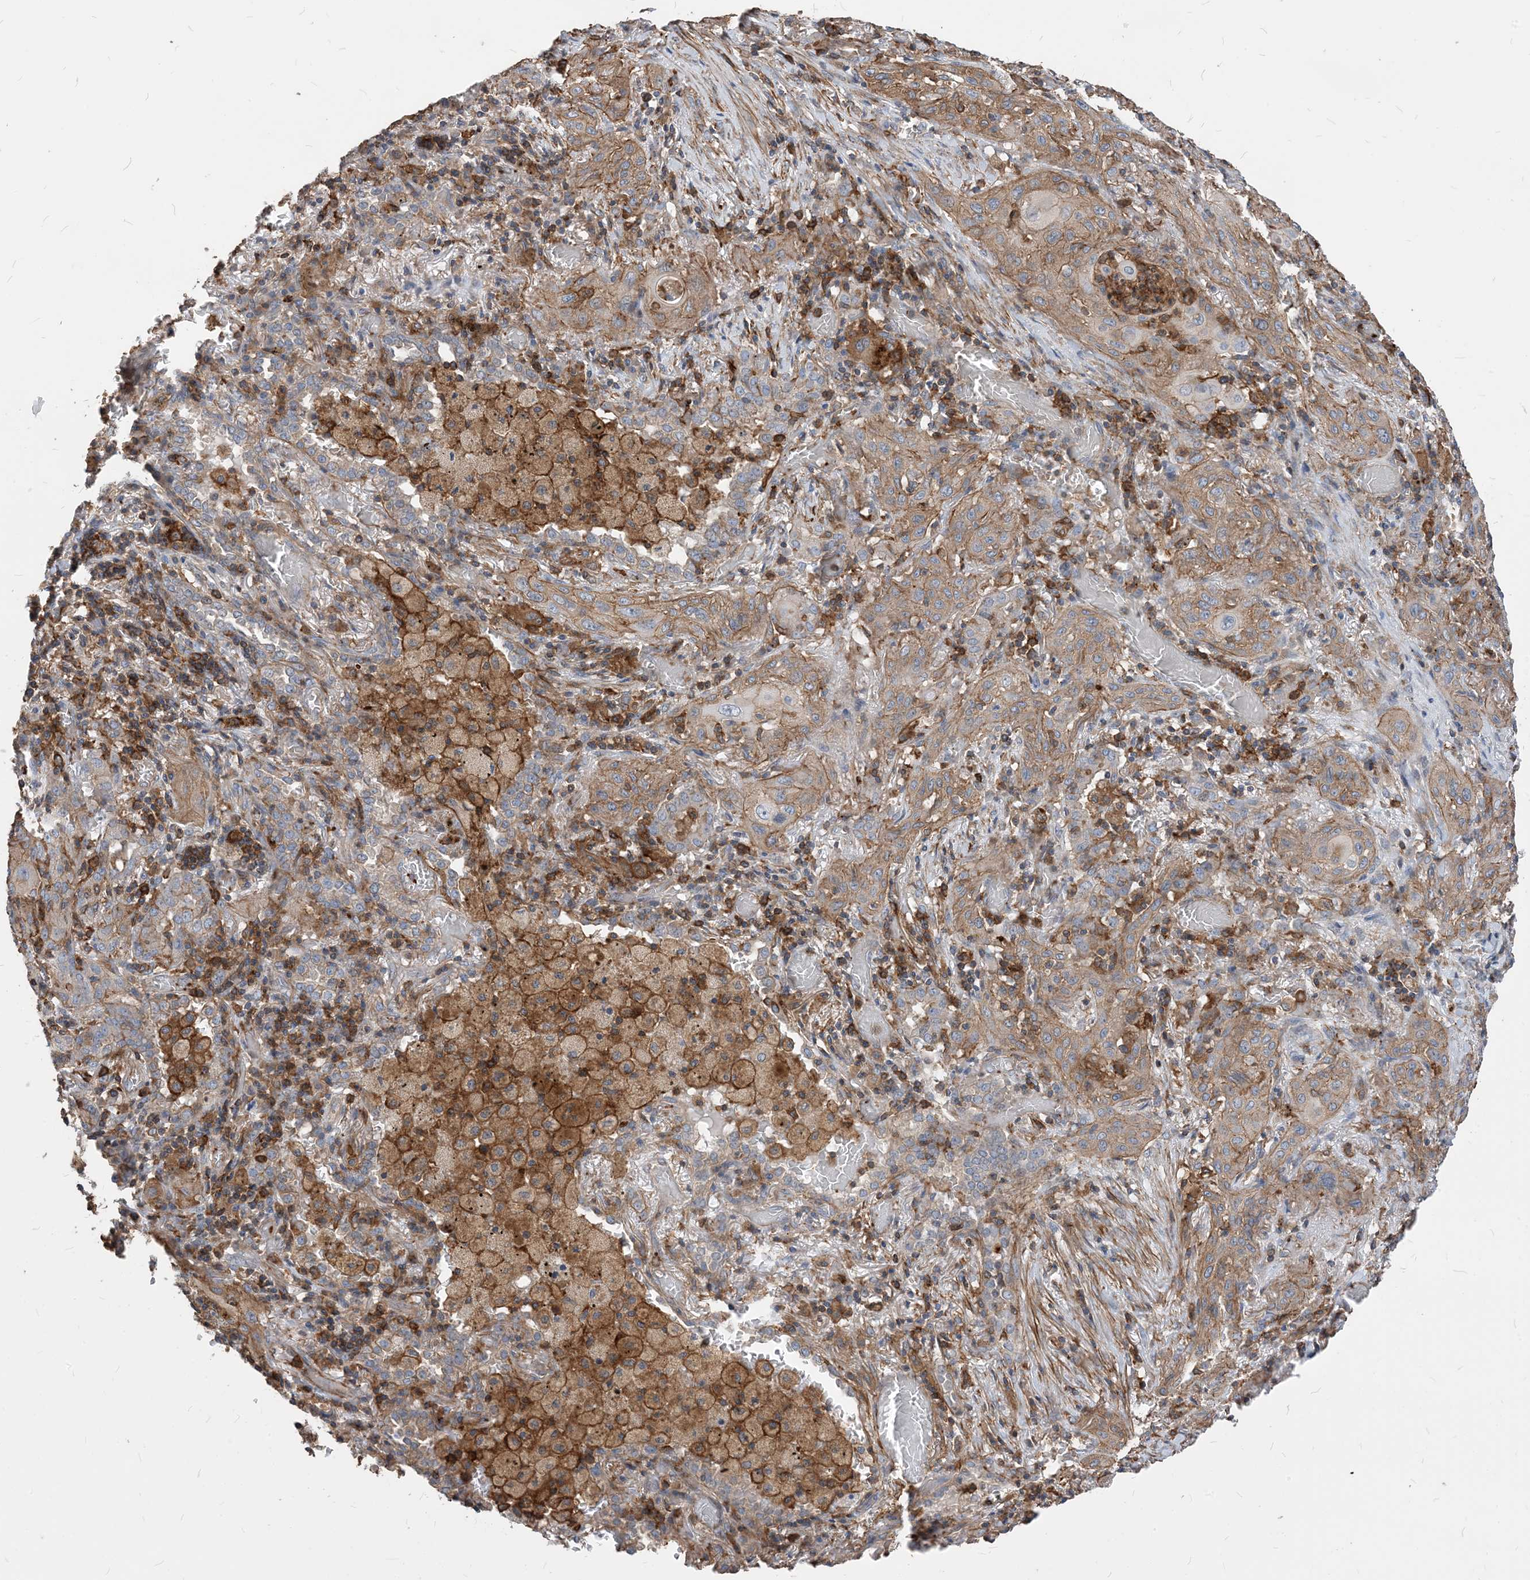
{"staining": {"intensity": "moderate", "quantity": ">75%", "location": "cytoplasmic/membranous"}, "tissue": "lung cancer", "cell_type": "Tumor cells", "image_type": "cancer", "snomed": [{"axis": "morphology", "description": "Squamous cell carcinoma, NOS"}, {"axis": "topography", "description": "Lung"}], "caption": "Protein expression by immunohistochemistry shows moderate cytoplasmic/membranous expression in approximately >75% of tumor cells in lung cancer (squamous cell carcinoma).", "gene": "PARVG", "patient": {"sex": "female", "age": 47}}